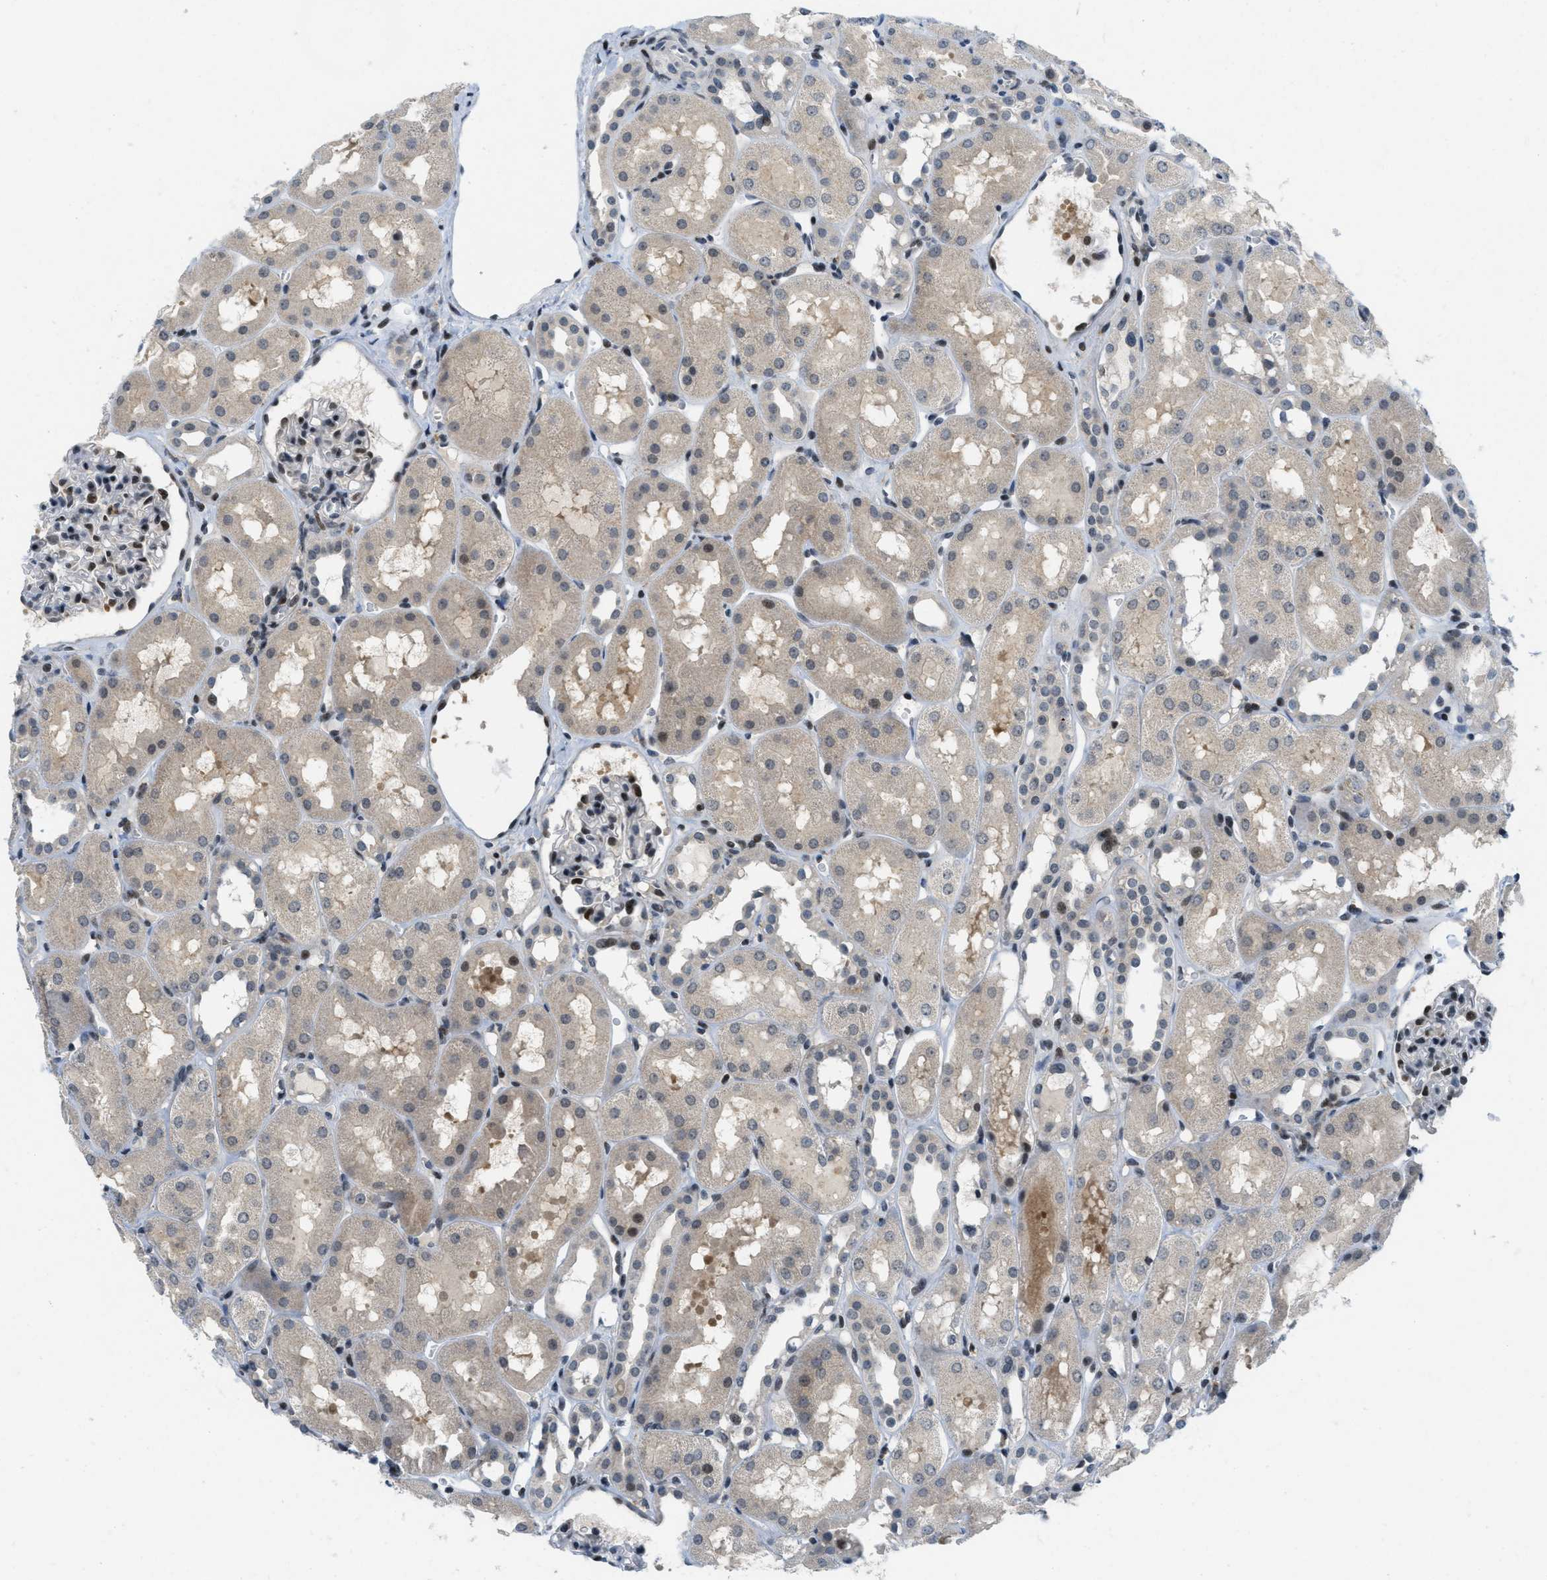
{"staining": {"intensity": "strong", "quantity": "<25%", "location": "nuclear"}, "tissue": "kidney", "cell_type": "Cells in glomeruli", "image_type": "normal", "snomed": [{"axis": "morphology", "description": "Normal tissue, NOS"}, {"axis": "topography", "description": "Kidney"}, {"axis": "topography", "description": "Urinary bladder"}], "caption": "An immunohistochemistry (IHC) image of normal tissue is shown. Protein staining in brown labels strong nuclear positivity in kidney within cells in glomeruli. (Stains: DAB (3,3'-diaminobenzidine) in brown, nuclei in blue, Microscopy: brightfield microscopy at high magnification).", "gene": "ING1", "patient": {"sex": "male", "age": 16}}